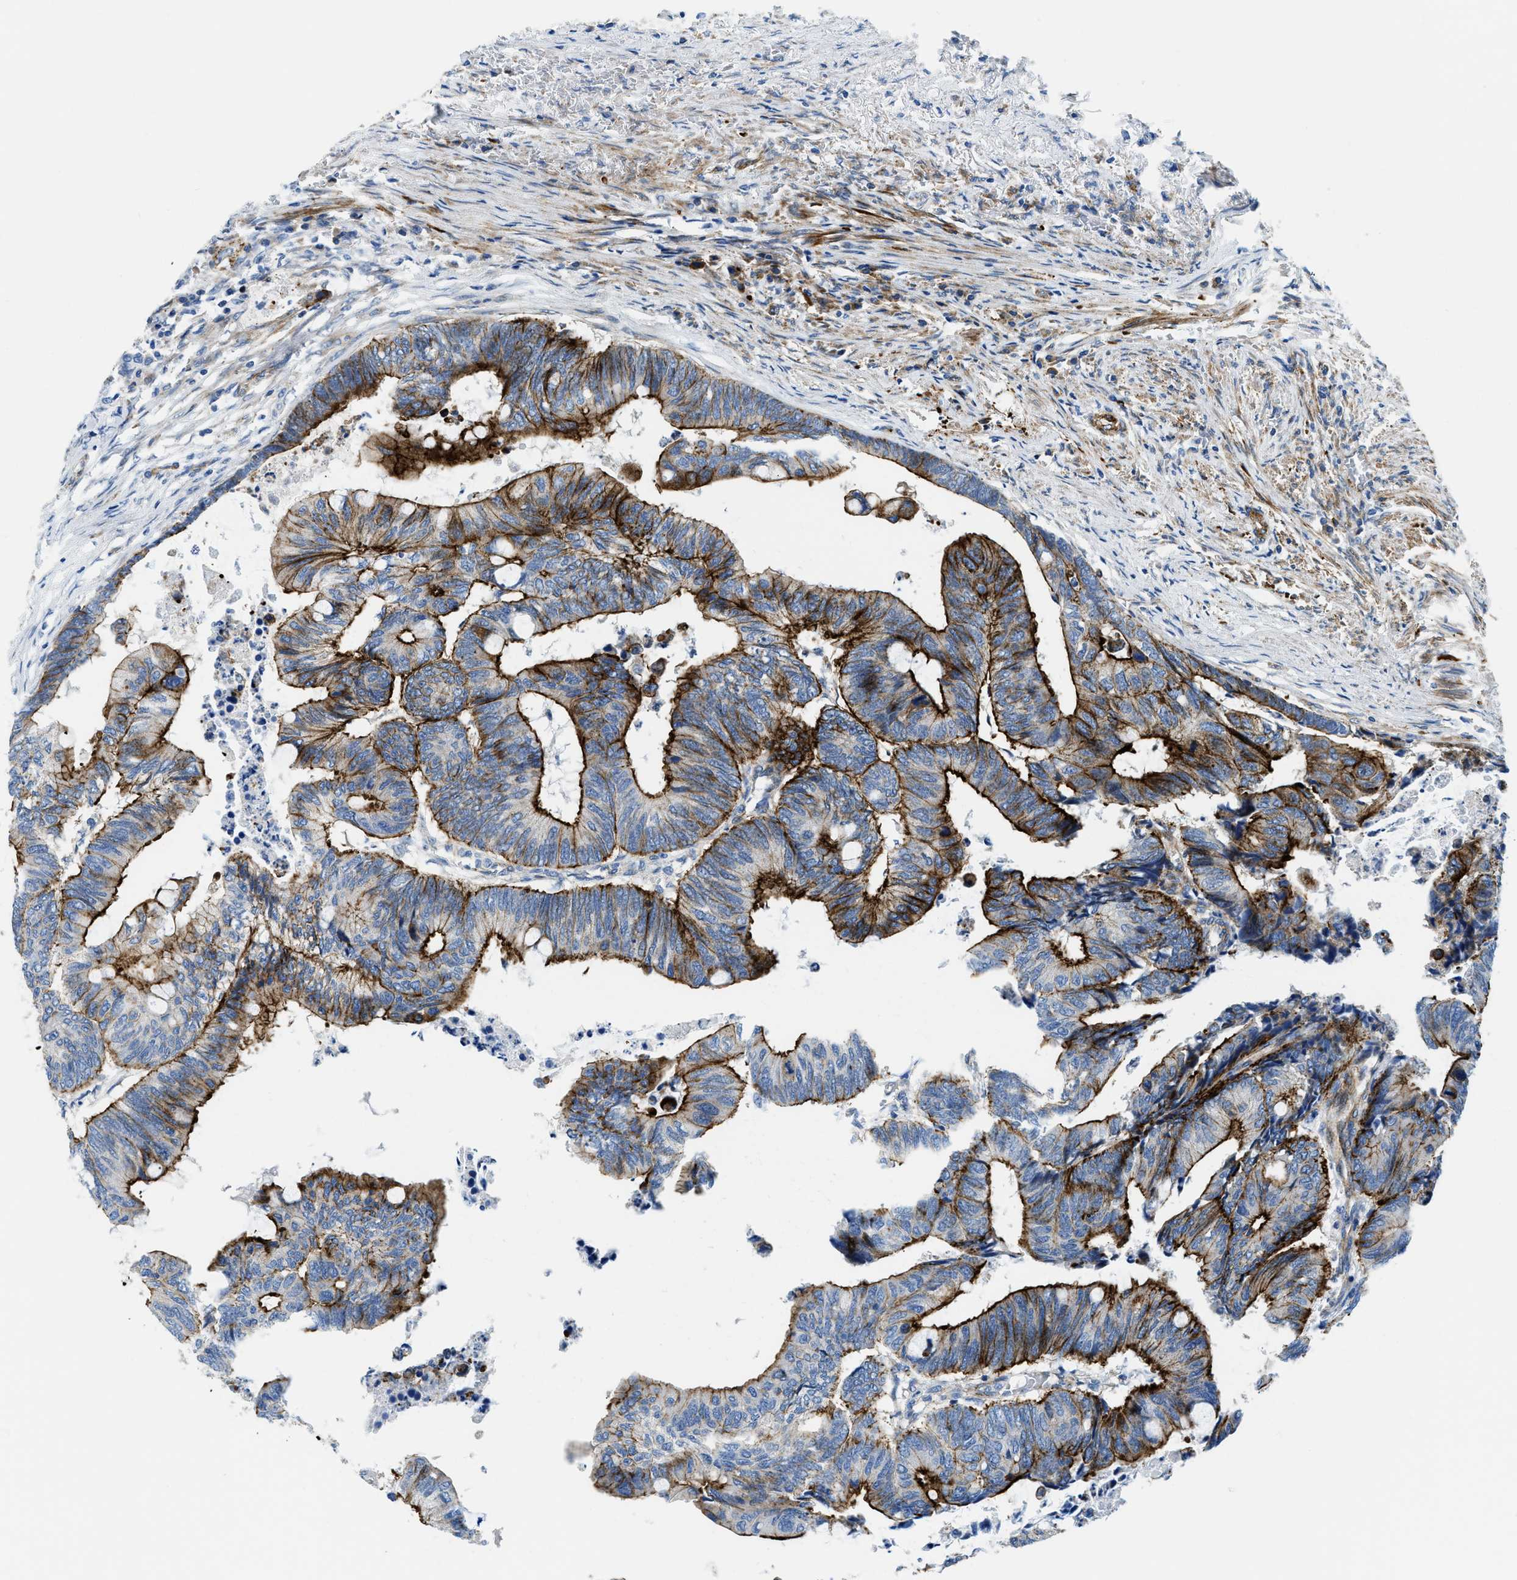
{"staining": {"intensity": "strong", "quantity": ">75%", "location": "cytoplasmic/membranous"}, "tissue": "colorectal cancer", "cell_type": "Tumor cells", "image_type": "cancer", "snomed": [{"axis": "morphology", "description": "Normal tissue, NOS"}, {"axis": "morphology", "description": "Adenocarcinoma, NOS"}, {"axis": "topography", "description": "Rectum"}, {"axis": "topography", "description": "Peripheral nerve tissue"}], "caption": "Immunohistochemical staining of colorectal cancer (adenocarcinoma) reveals high levels of strong cytoplasmic/membranous positivity in approximately >75% of tumor cells.", "gene": "CUTA", "patient": {"sex": "male", "age": 92}}